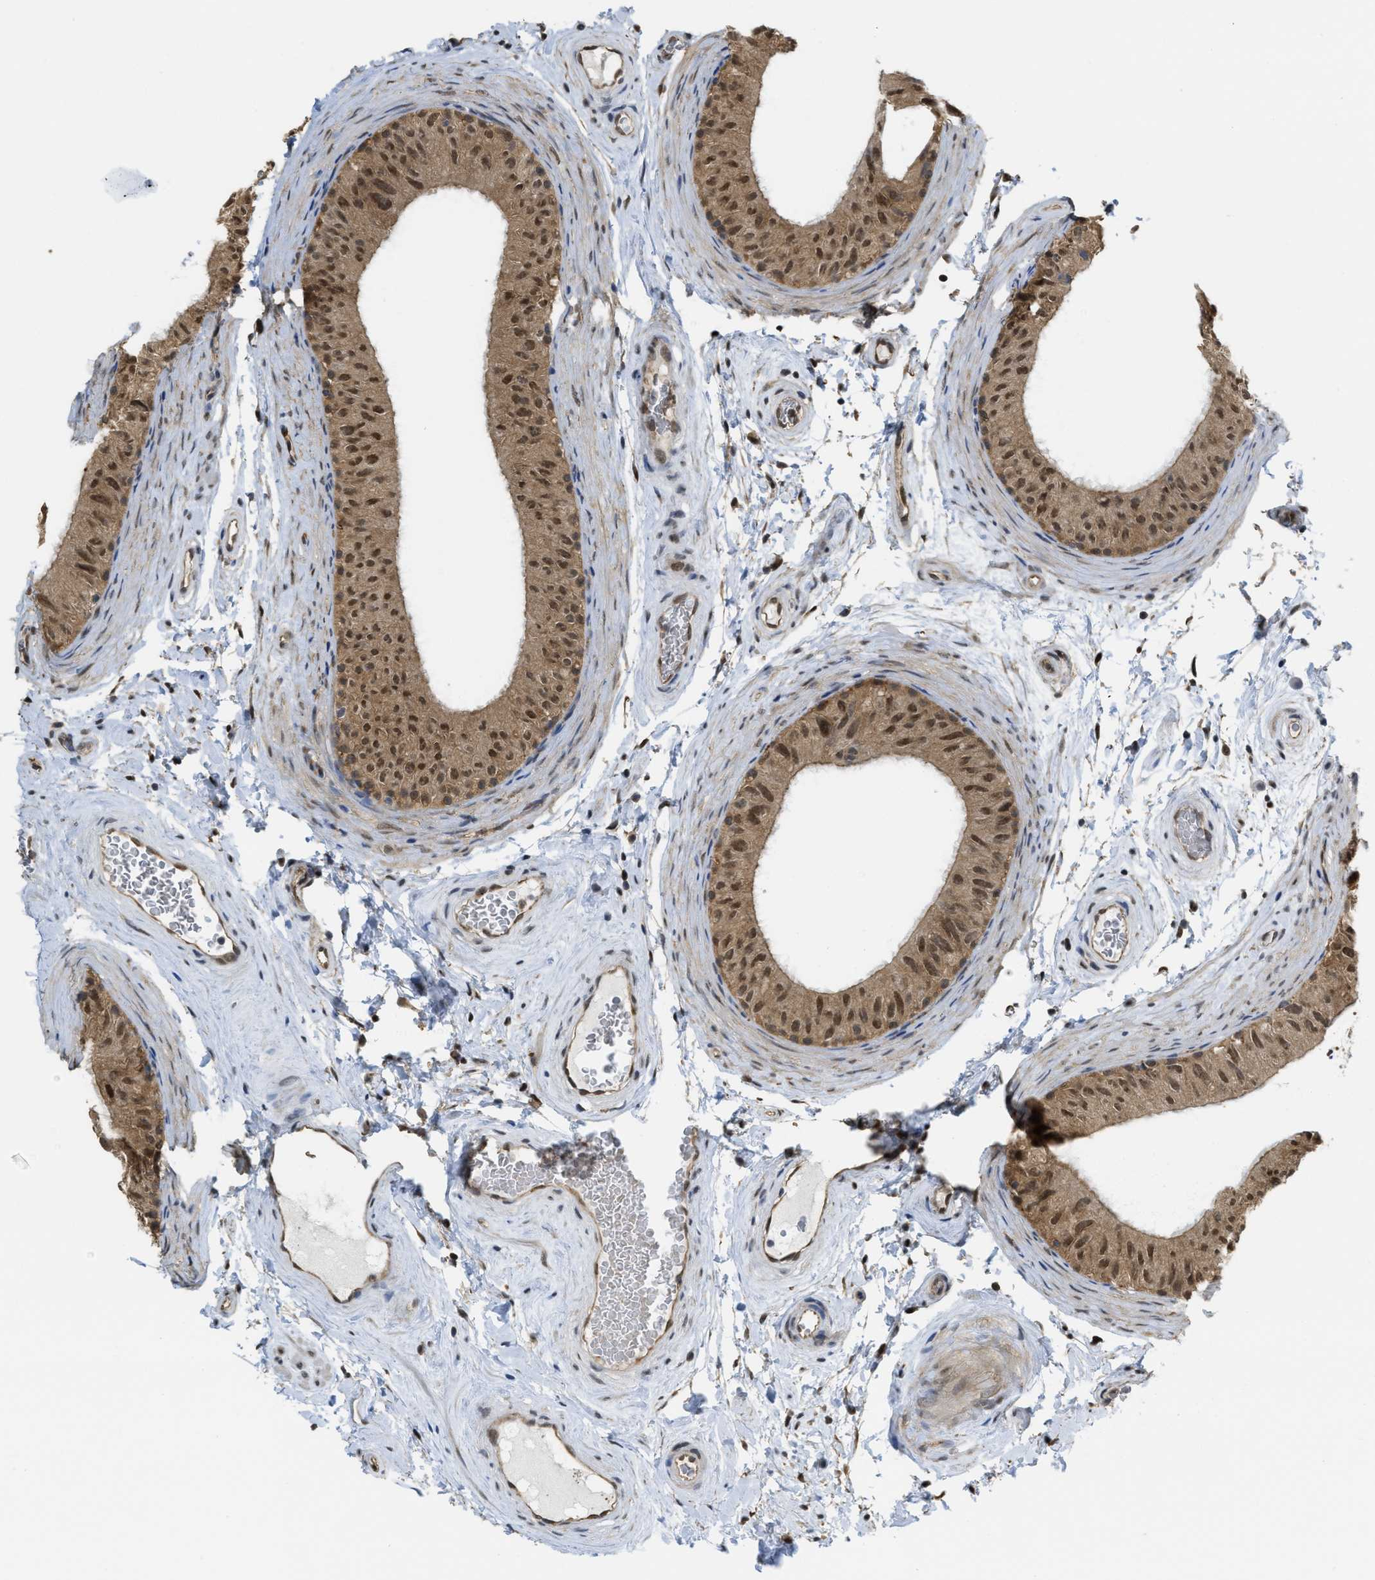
{"staining": {"intensity": "strong", "quantity": ">75%", "location": "cytoplasmic/membranous,nuclear"}, "tissue": "epididymis", "cell_type": "Glandular cells", "image_type": "normal", "snomed": [{"axis": "morphology", "description": "Normal tissue, NOS"}, {"axis": "topography", "description": "Epididymis"}], "caption": "Immunohistochemistry (IHC) staining of unremarkable epididymis, which reveals high levels of strong cytoplasmic/membranous,nuclear staining in approximately >75% of glandular cells indicating strong cytoplasmic/membranous,nuclear protein staining. The staining was performed using DAB (3,3'-diaminobenzidine) (brown) for protein detection and nuclei were counterstained in hematoxylin (blue).", "gene": "PSMC5", "patient": {"sex": "male", "age": 34}}